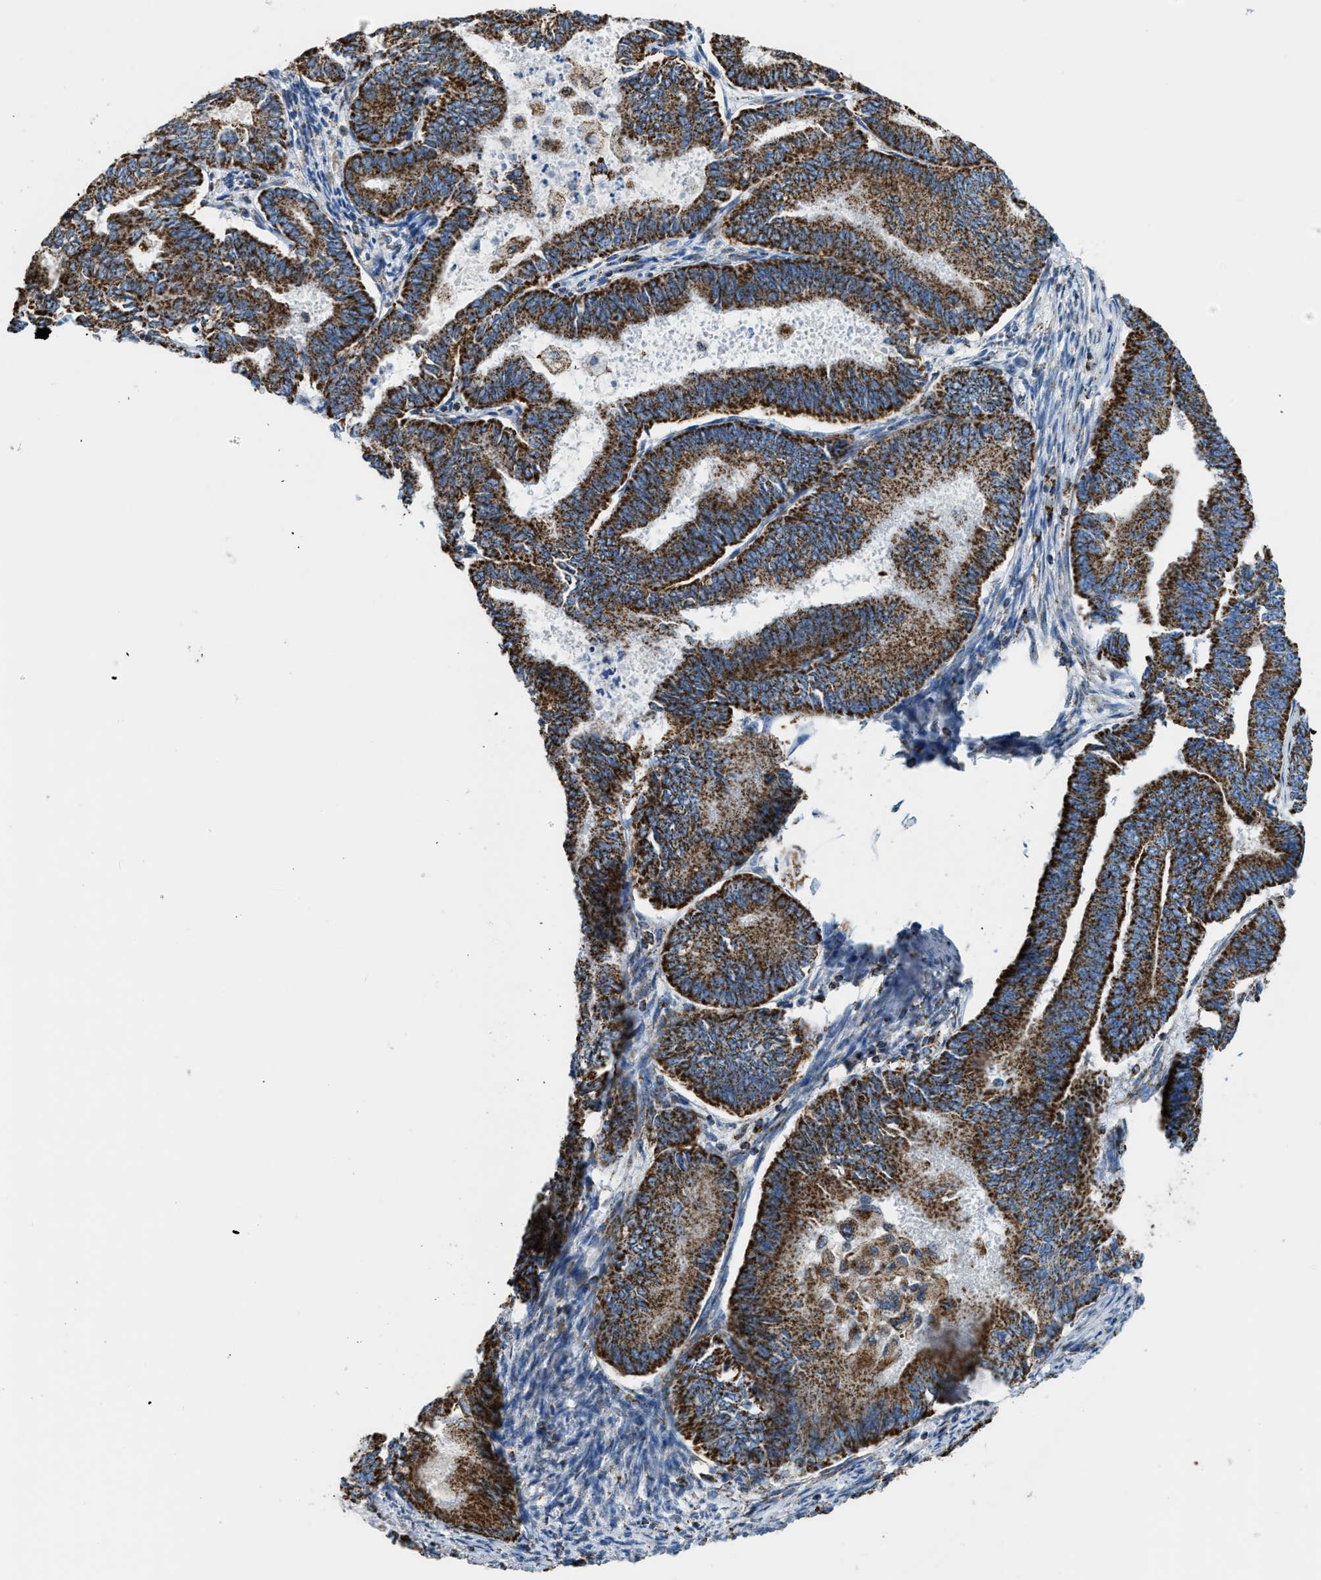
{"staining": {"intensity": "strong", "quantity": ">75%", "location": "cytoplasmic/membranous"}, "tissue": "endometrial cancer", "cell_type": "Tumor cells", "image_type": "cancer", "snomed": [{"axis": "morphology", "description": "Adenocarcinoma, NOS"}, {"axis": "topography", "description": "Endometrium"}], "caption": "A high-resolution photomicrograph shows immunohistochemistry (IHC) staining of endometrial cancer (adenocarcinoma), which displays strong cytoplasmic/membranous positivity in about >75% of tumor cells.", "gene": "ETFB", "patient": {"sex": "female", "age": 86}}